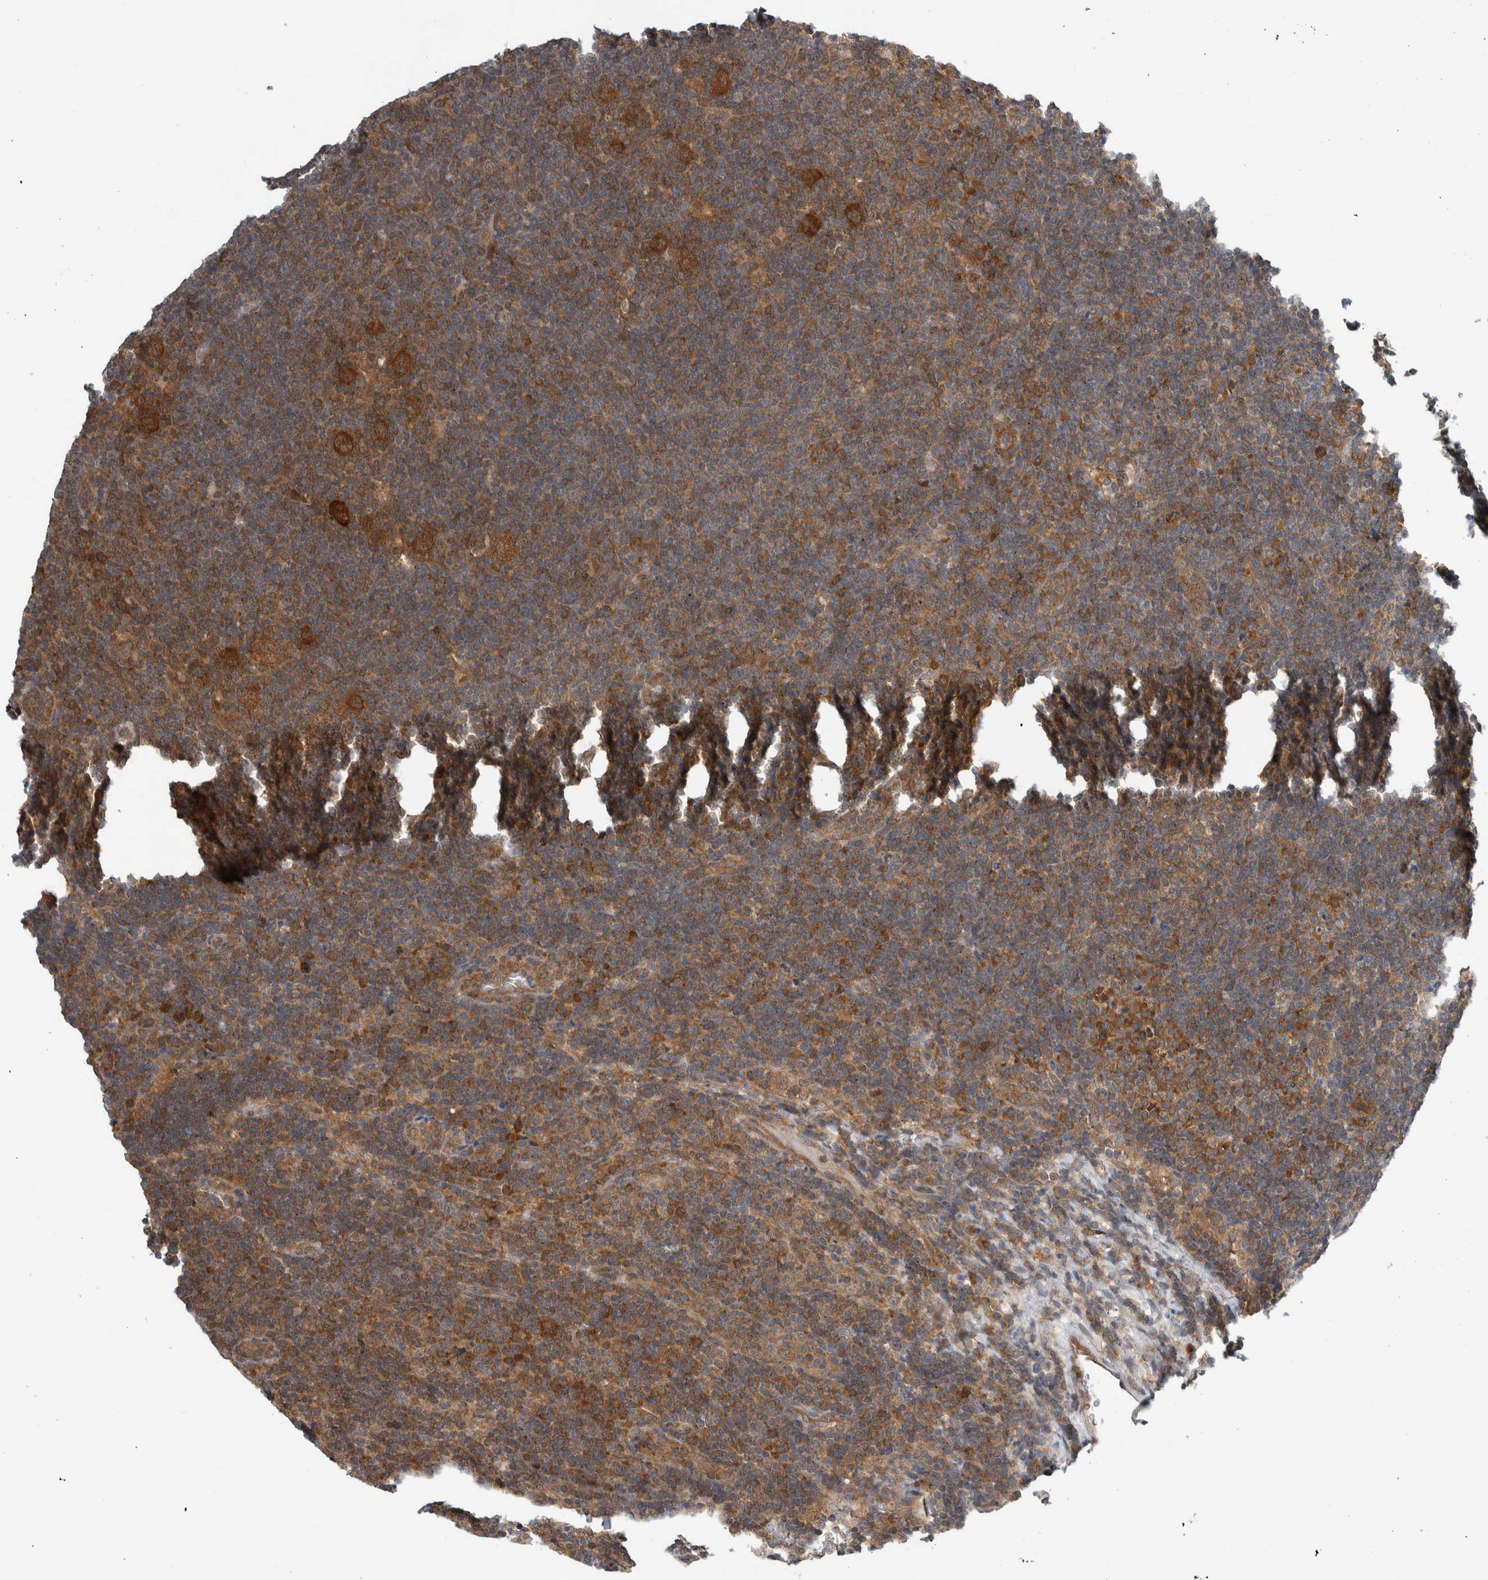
{"staining": {"intensity": "strong", "quantity": ">75%", "location": "cytoplasmic/membranous"}, "tissue": "lymphoma", "cell_type": "Tumor cells", "image_type": "cancer", "snomed": [{"axis": "morphology", "description": "Hodgkin's disease, NOS"}, {"axis": "topography", "description": "Lymph node"}], "caption": "Hodgkin's disease stained with a protein marker demonstrates strong staining in tumor cells.", "gene": "CCDC43", "patient": {"sex": "female", "age": 57}}